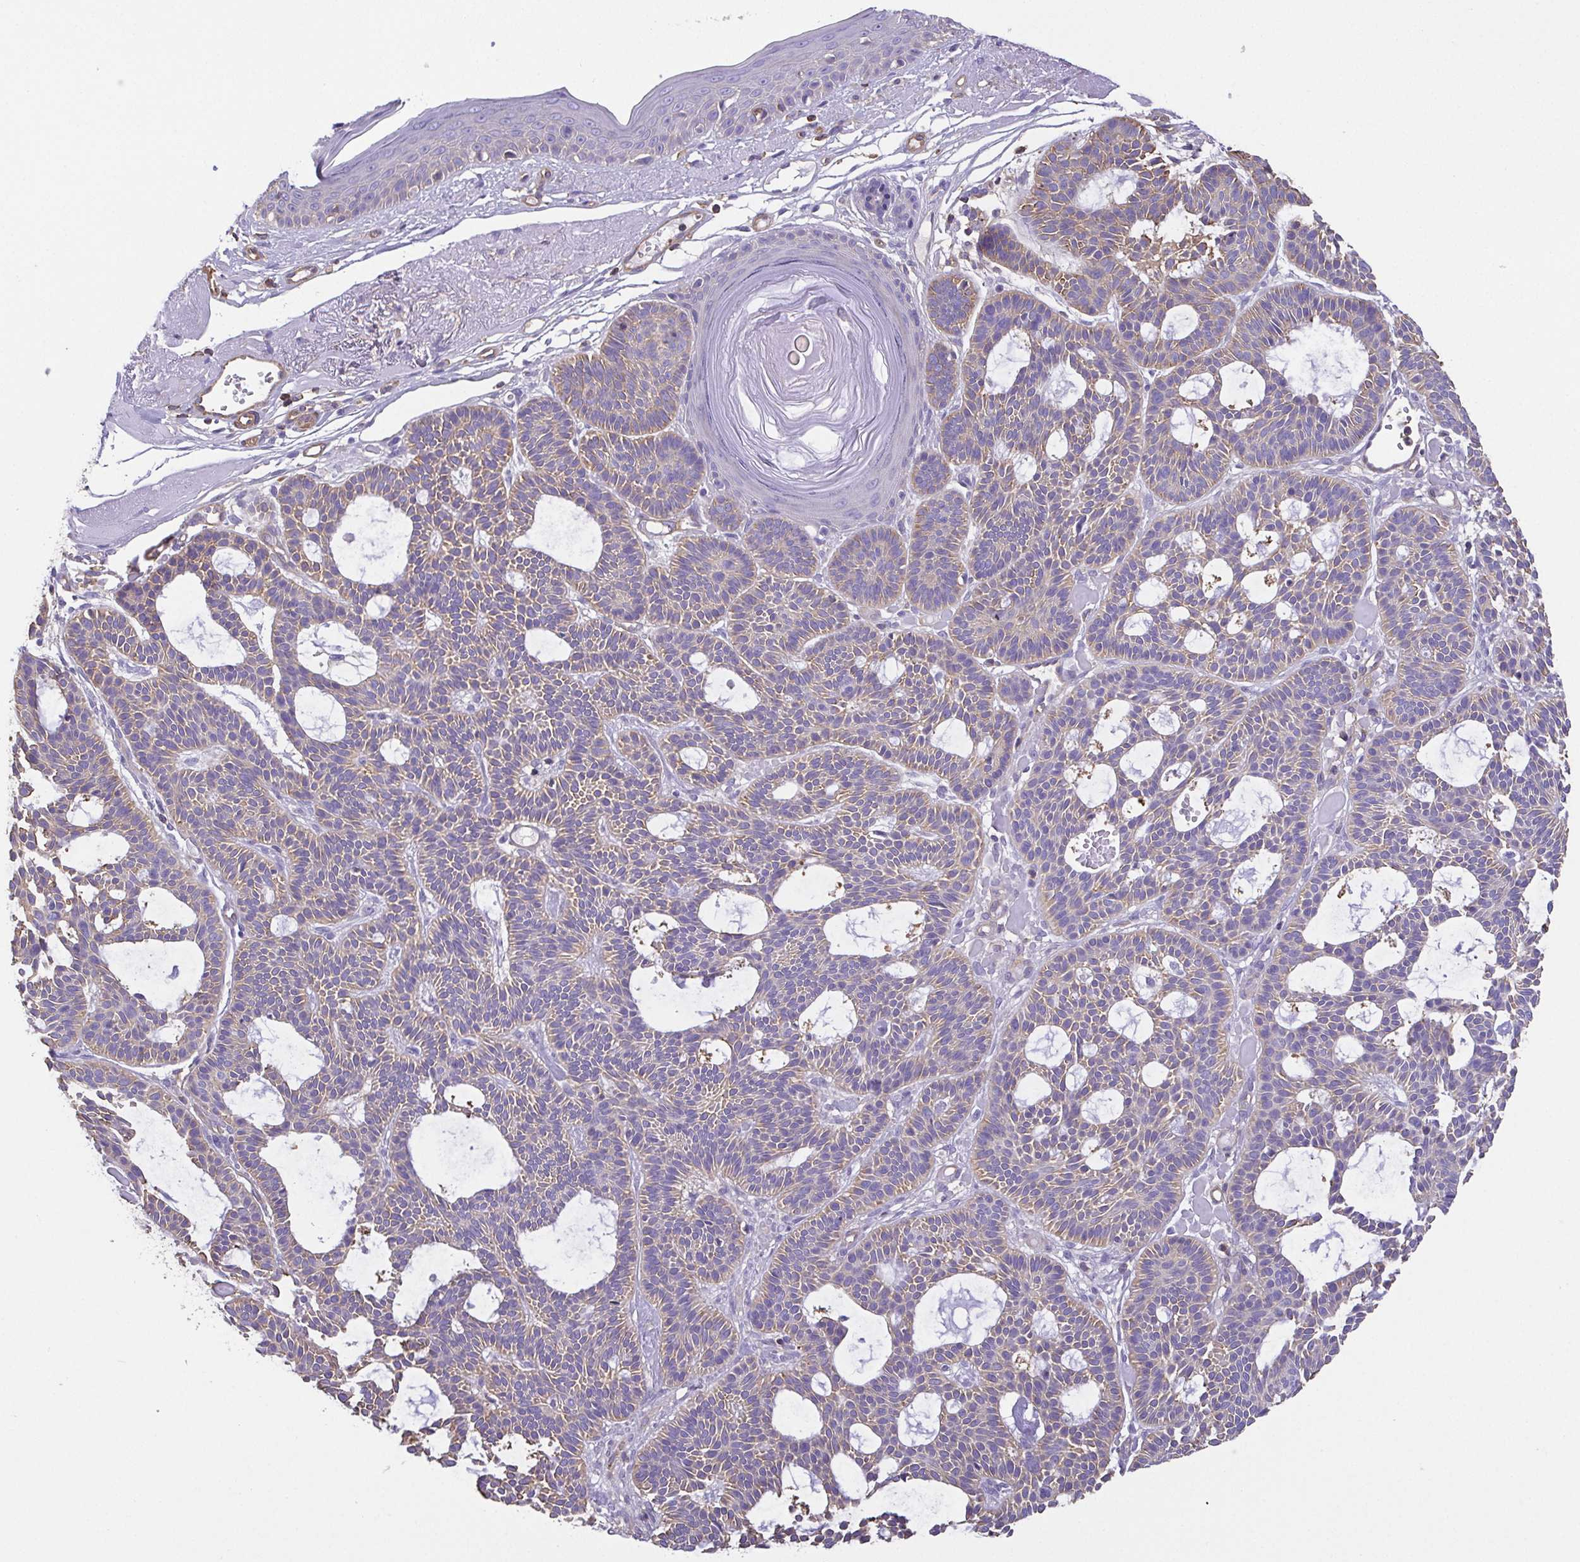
{"staining": {"intensity": "weak", "quantity": "25%-75%", "location": "cytoplasmic/membranous"}, "tissue": "skin cancer", "cell_type": "Tumor cells", "image_type": "cancer", "snomed": [{"axis": "morphology", "description": "Basal cell carcinoma"}, {"axis": "topography", "description": "Skin"}], "caption": "Basal cell carcinoma (skin) stained with IHC reveals weak cytoplasmic/membranous positivity in about 25%-75% of tumor cells.", "gene": "MYL6", "patient": {"sex": "male", "age": 85}}